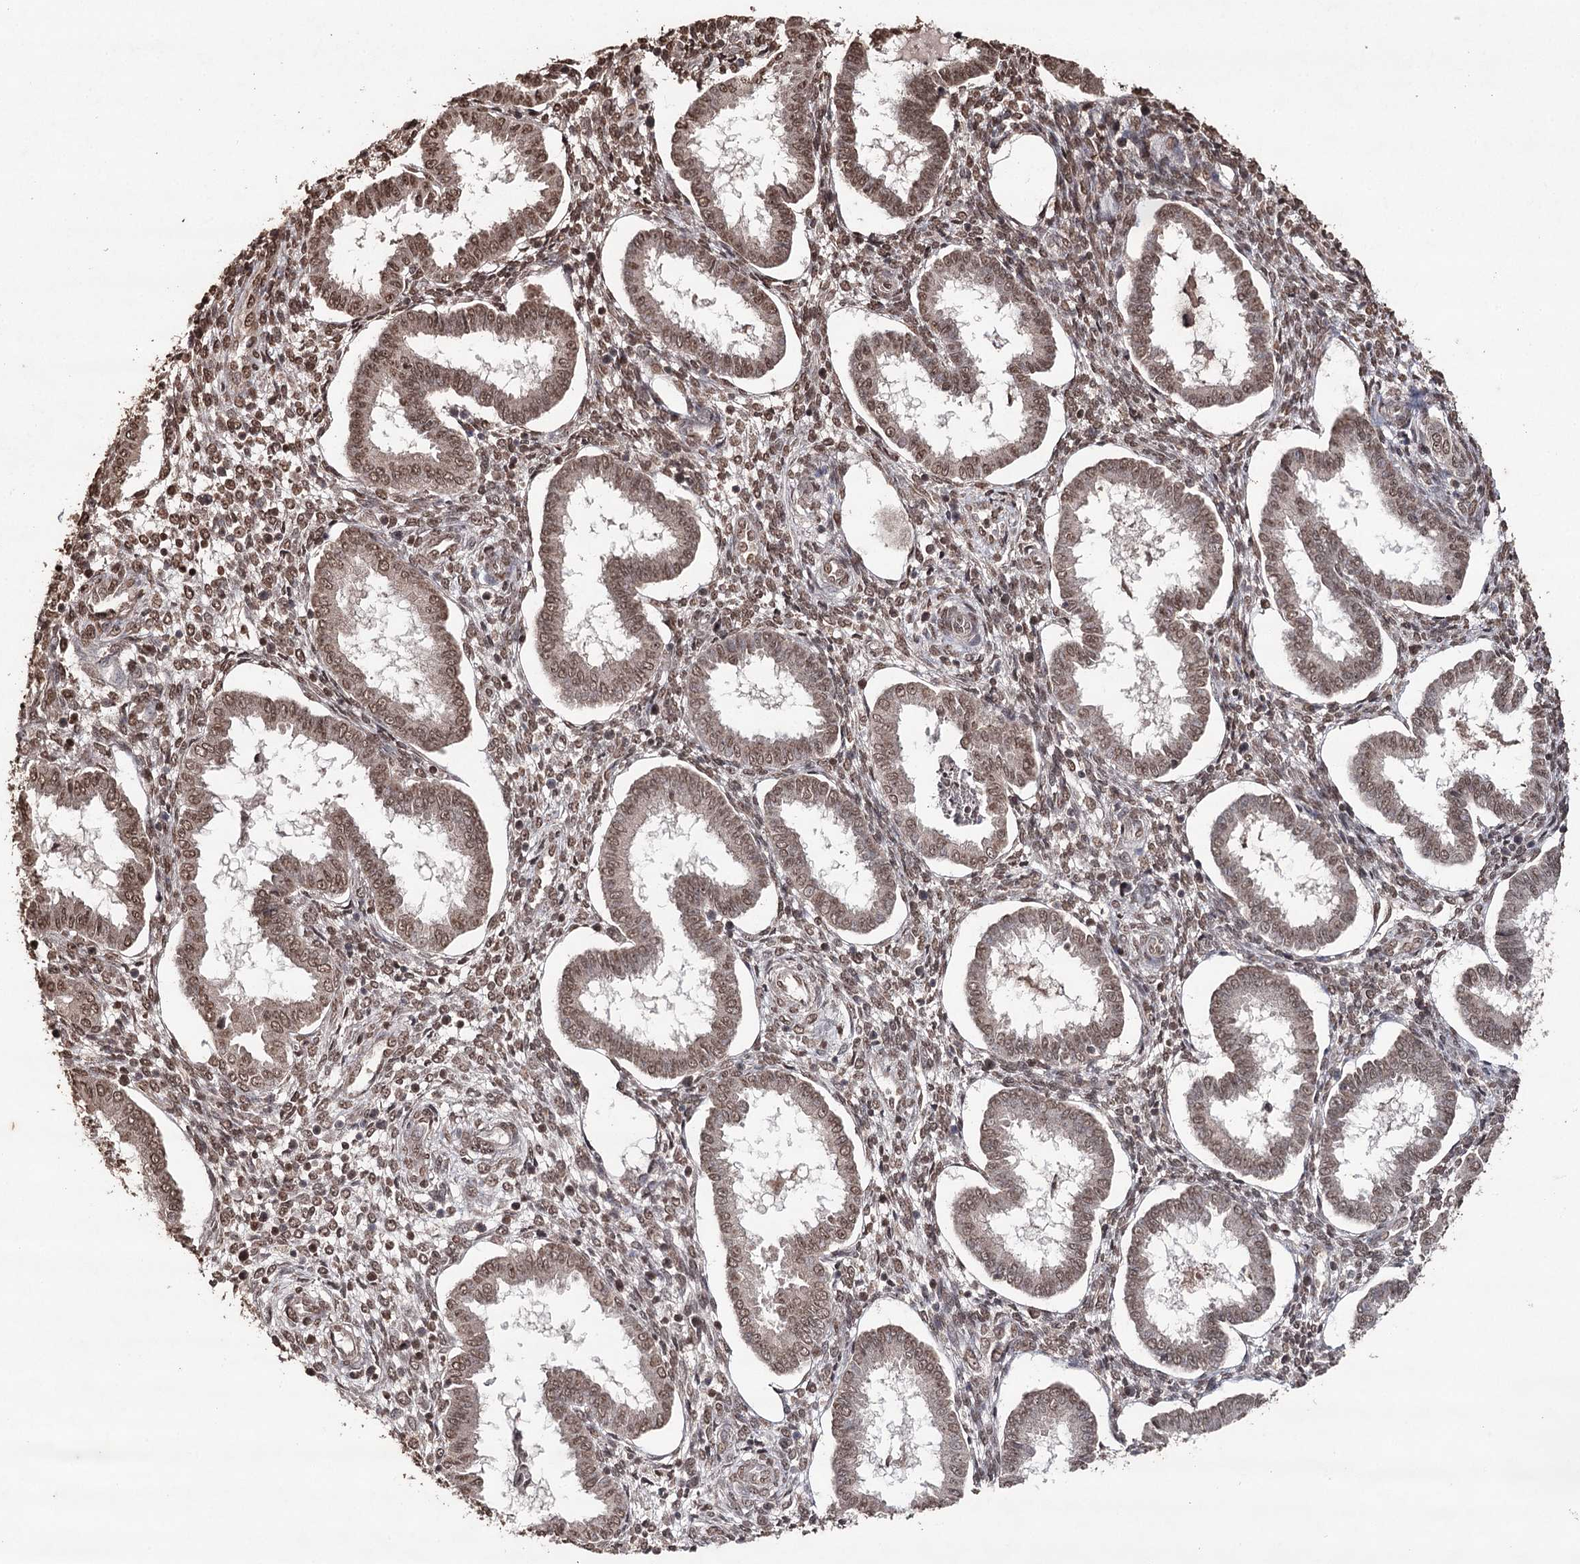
{"staining": {"intensity": "moderate", "quantity": "25%-75%", "location": "nuclear"}, "tissue": "endometrium", "cell_type": "Cells in endometrial stroma", "image_type": "normal", "snomed": [{"axis": "morphology", "description": "Normal tissue, NOS"}, {"axis": "topography", "description": "Endometrium"}], "caption": "Immunohistochemistry (IHC) of normal endometrium displays medium levels of moderate nuclear expression in about 25%-75% of cells in endometrial stroma. Nuclei are stained in blue.", "gene": "ATG14", "patient": {"sex": "female", "age": 24}}